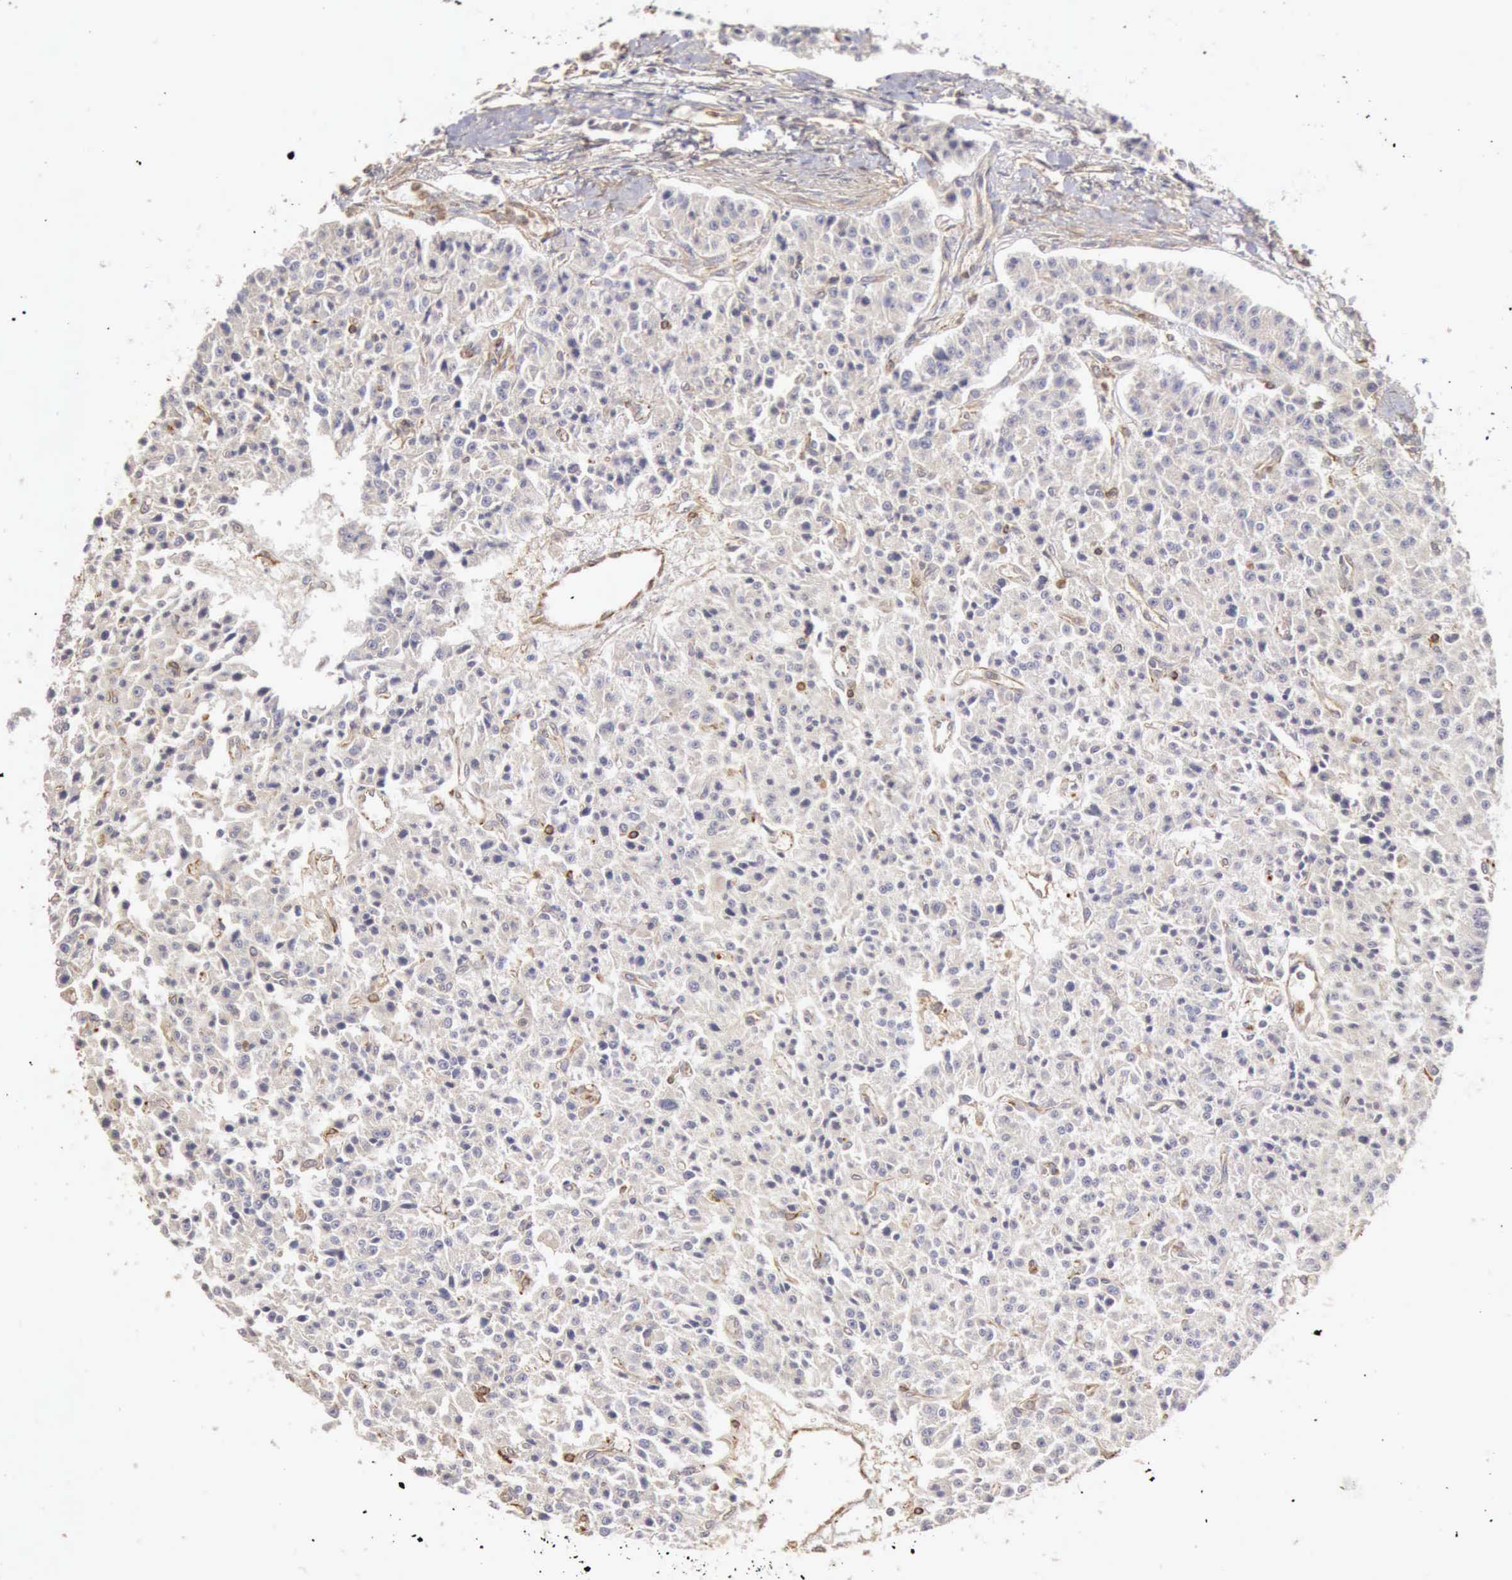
{"staining": {"intensity": "negative", "quantity": "none", "location": "none"}, "tissue": "carcinoid", "cell_type": "Tumor cells", "image_type": "cancer", "snomed": [{"axis": "morphology", "description": "Carcinoid, malignant, NOS"}, {"axis": "topography", "description": "Stomach"}], "caption": "Immunohistochemistry micrograph of malignant carcinoid stained for a protein (brown), which shows no staining in tumor cells. (DAB IHC visualized using brightfield microscopy, high magnification).", "gene": "BMX", "patient": {"sex": "female", "age": 76}}